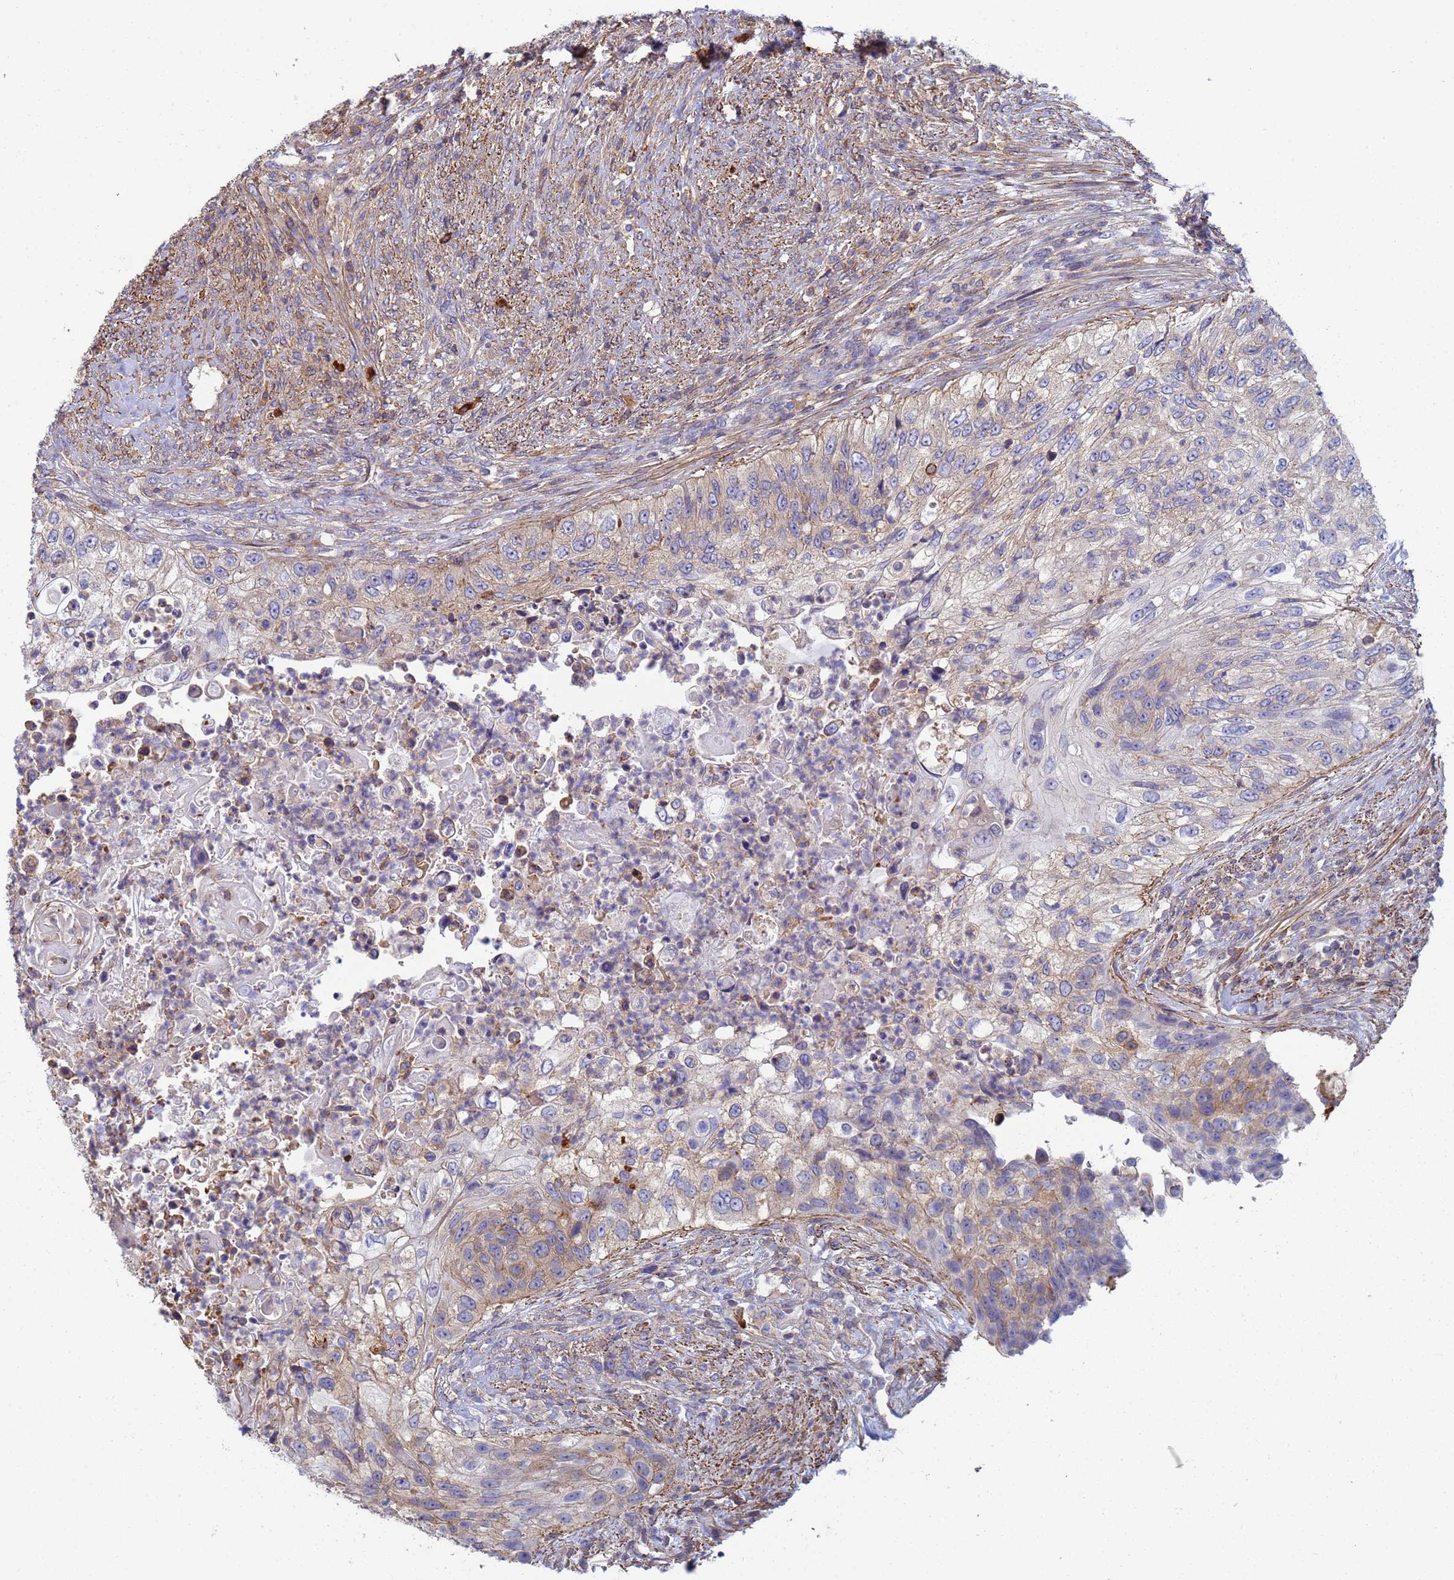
{"staining": {"intensity": "weak", "quantity": "25%-75%", "location": "cytoplasmic/membranous"}, "tissue": "urothelial cancer", "cell_type": "Tumor cells", "image_type": "cancer", "snomed": [{"axis": "morphology", "description": "Urothelial carcinoma, High grade"}, {"axis": "topography", "description": "Urinary bladder"}], "caption": "A brown stain highlights weak cytoplasmic/membranous positivity of a protein in urothelial cancer tumor cells.", "gene": "ZNG1B", "patient": {"sex": "female", "age": 60}}